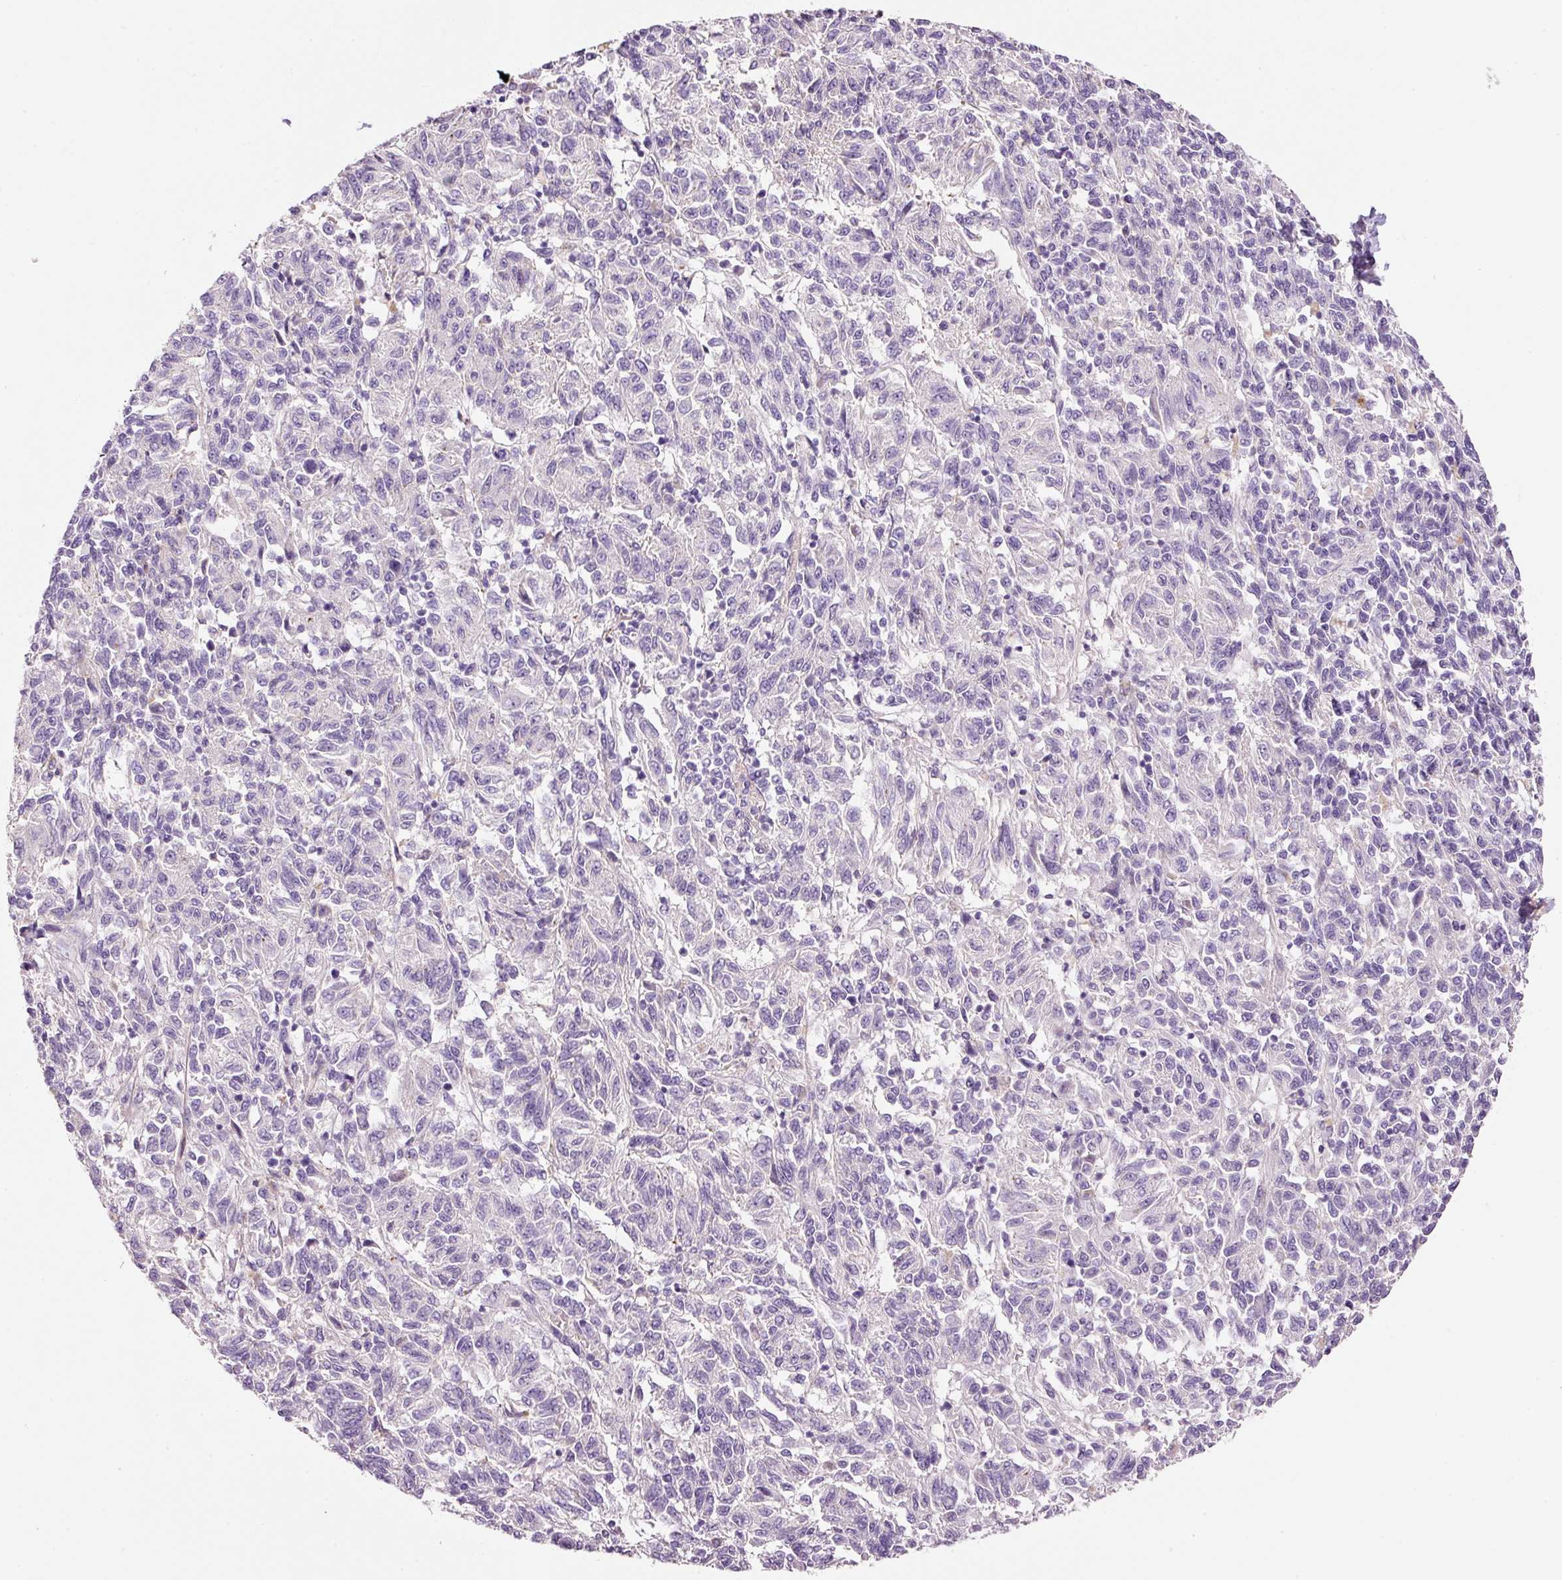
{"staining": {"intensity": "negative", "quantity": "none", "location": "none"}, "tissue": "melanoma", "cell_type": "Tumor cells", "image_type": "cancer", "snomed": [{"axis": "morphology", "description": "Malignant melanoma, Metastatic site"}, {"axis": "topography", "description": "Lung"}], "caption": "This image is of malignant melanoma (metastatic site) stained with immunohistochemistry (IHC) to label a protein in brown with the nuclei are counter-stained blue. There is no positivity in tumor cells.", "gene": "SOS2", "patient": {"sex": "male", "age": 64}}